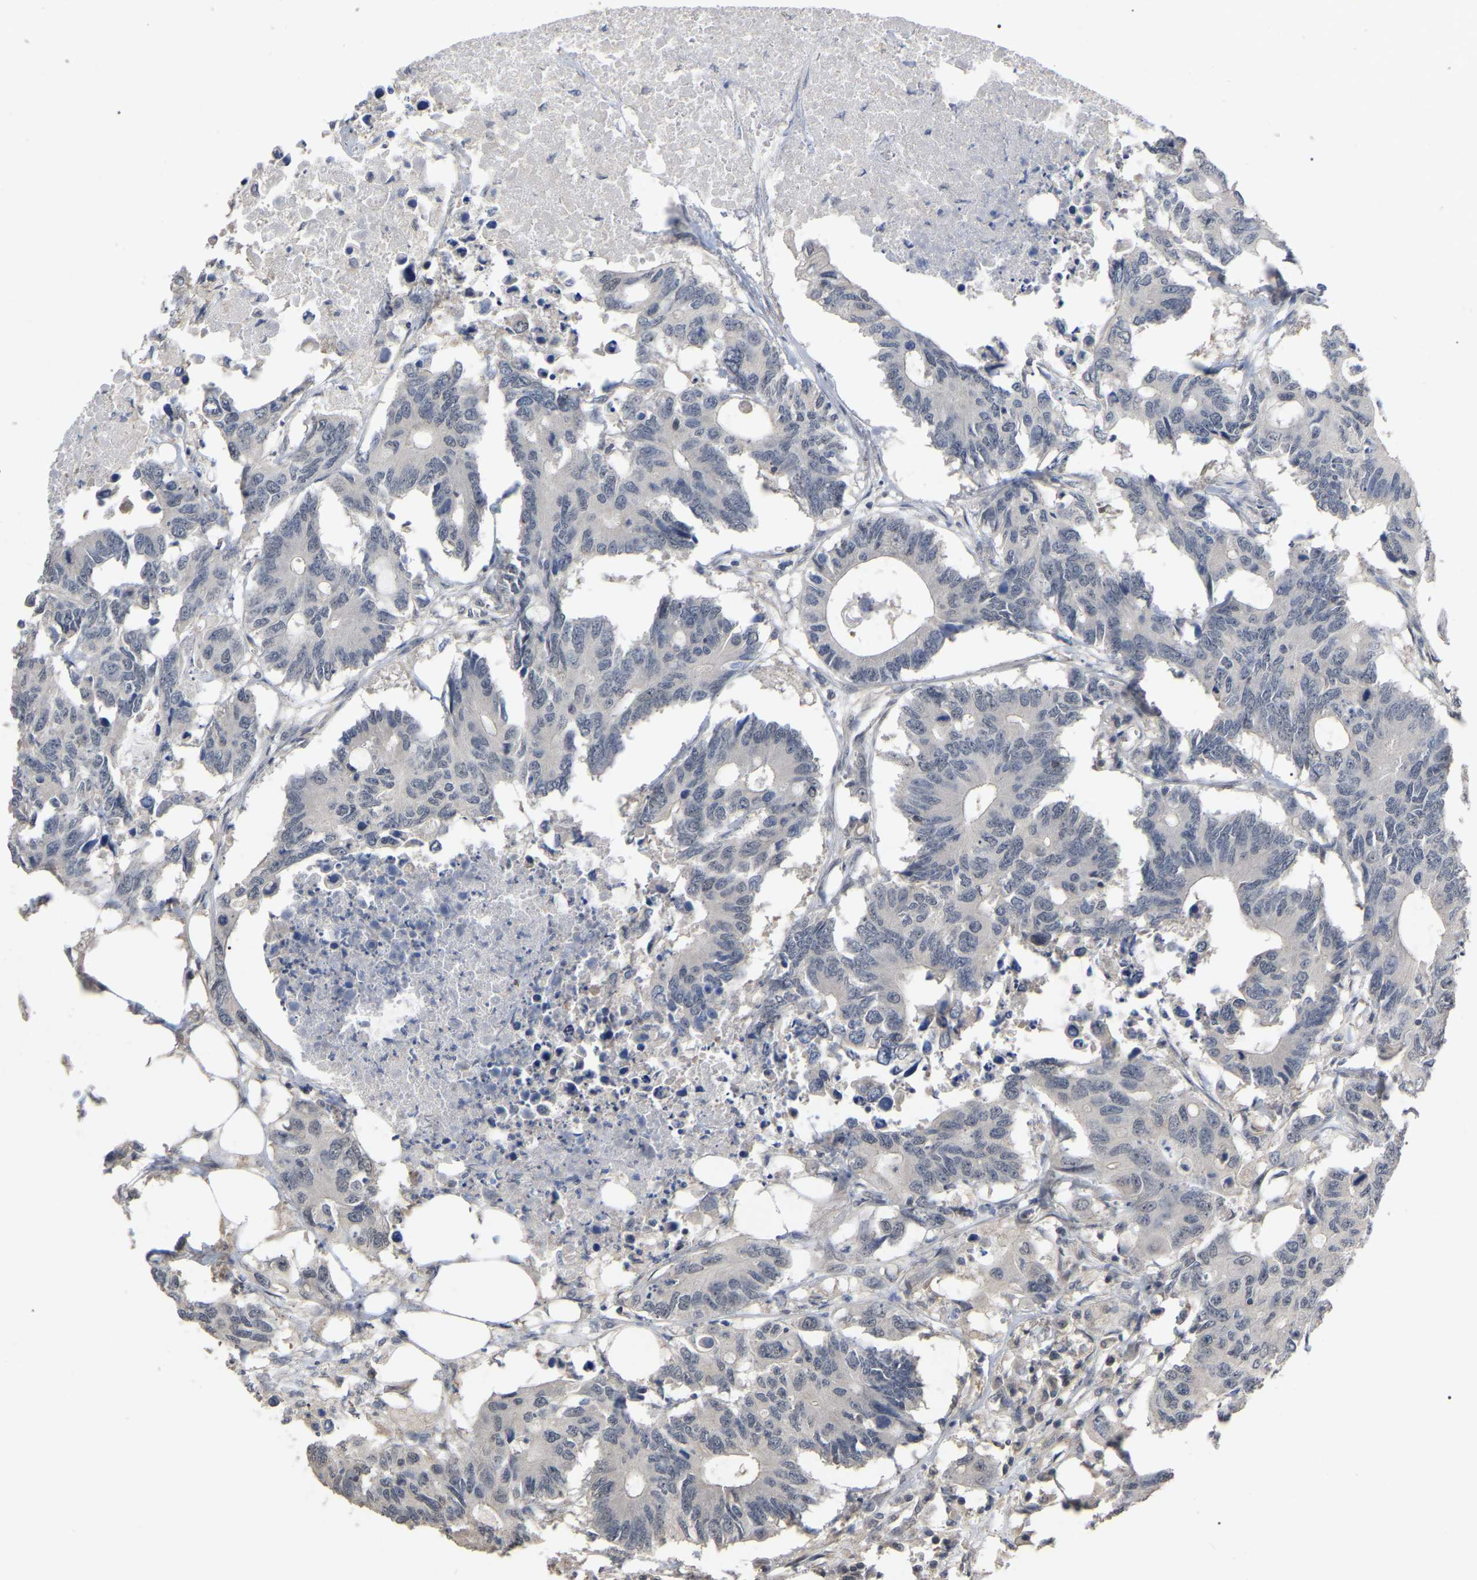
{"staining": {"intensity": "negative", "quantity": "none", "location": "none"}, "tissue": "colorectal cancer", "cell_type": "Tumor cells", "image_type": "cancer", "snomed": [{"axis": "morphology", "description": "Adenocarcinoma, NOS"}, {"axis": "topography", "description": "Colon"}], "caption": "Colorectal cancer (adenocarcinoma) was stained to show a protein in brown. There is no significant positivity in tumor cells.", "gene": "JAZF1", "patient": {"sex": "male", "age": 71}}